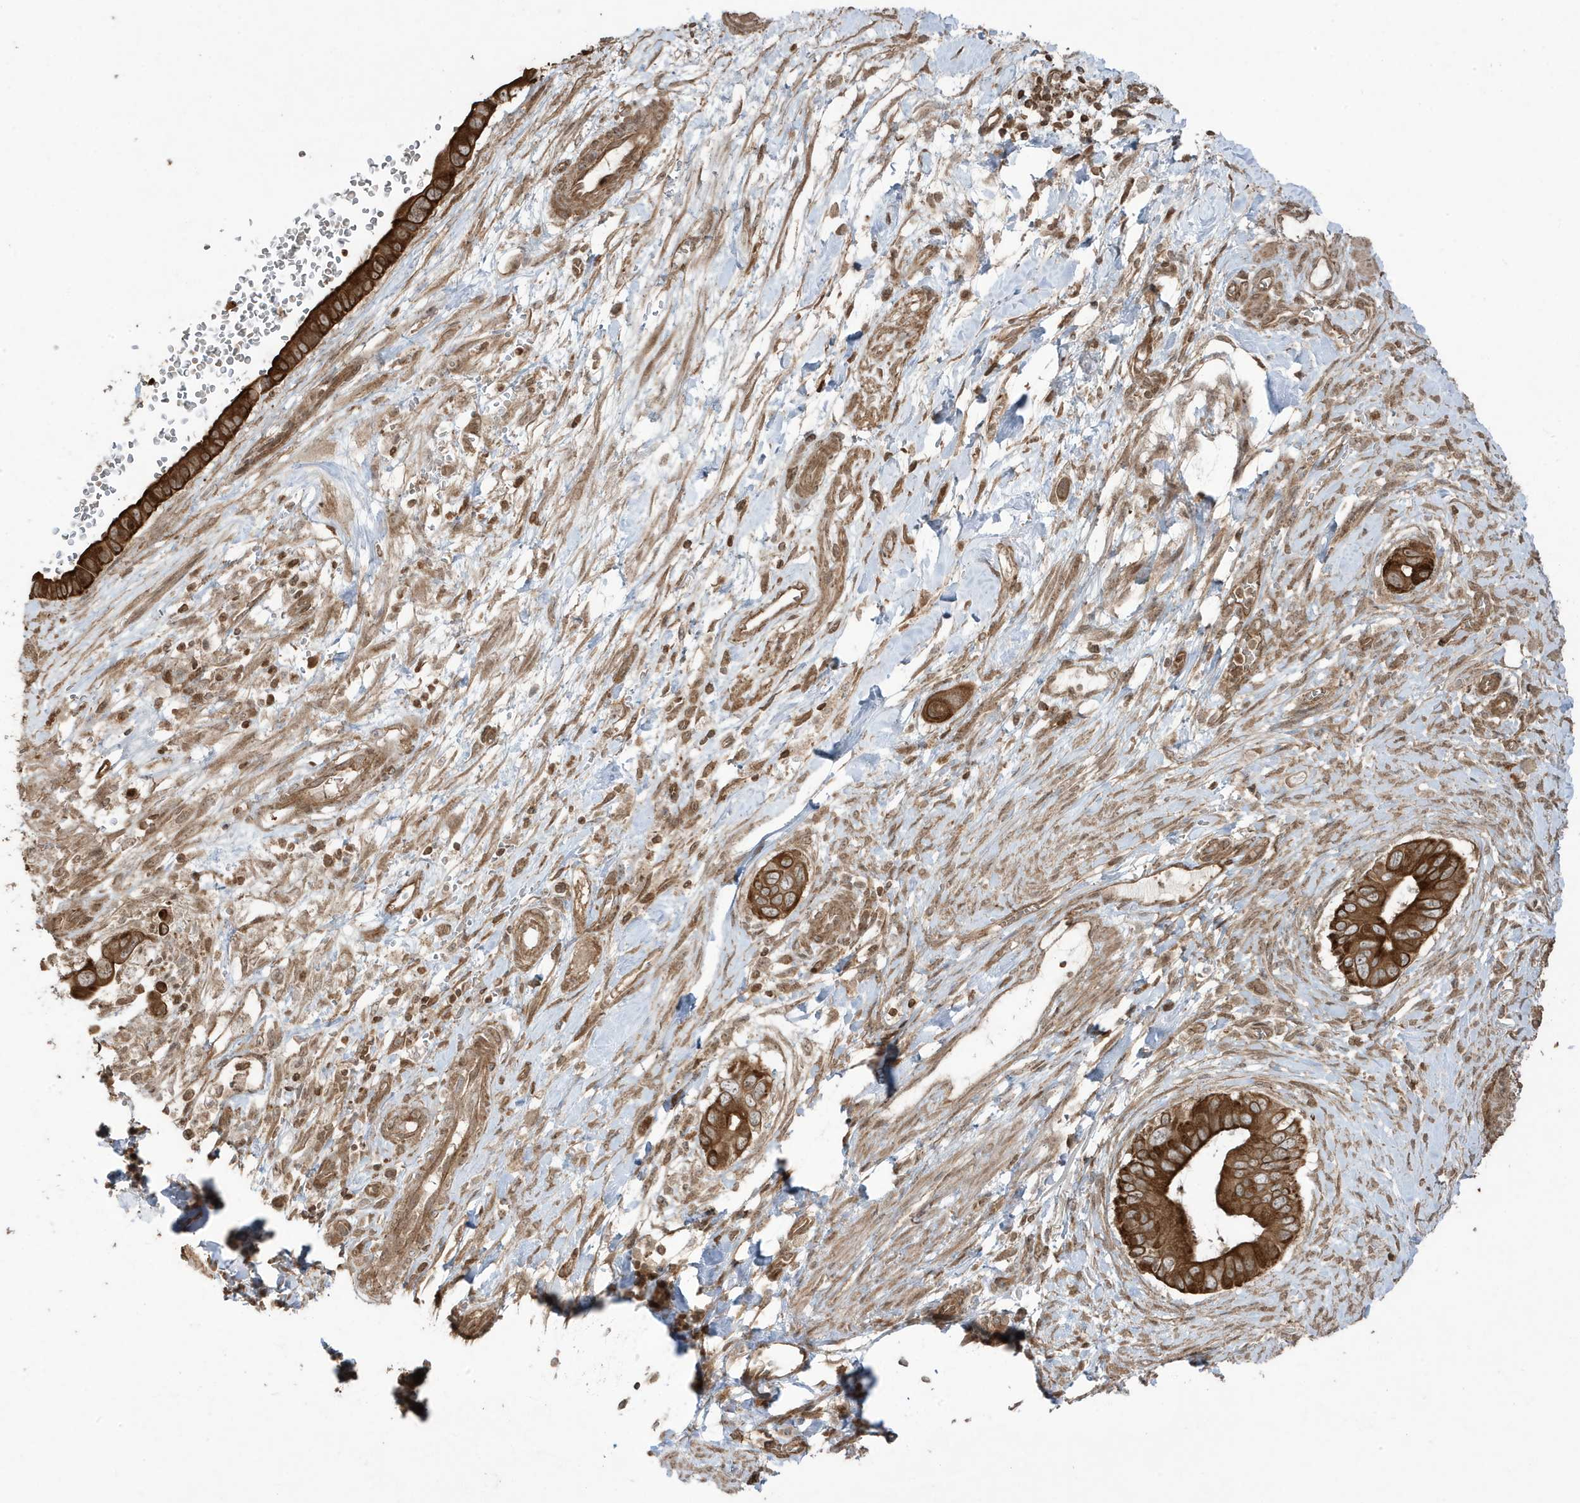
{"staining": {"intensity": "strong", "quantity": ">75%", "location": "cytoplasmic/membranous"}, "tissue": "pancreatic cancer", "cell_type": "Tumor cells", "image_type": "cancer", "snomed": [{"axis": "morphology", "description": "Adenocarcinoma, NOS"}, {"axis": "topography", "description": "Pancreas"}], "caption": "Human pancreatic cancer (adenocarcinoma) stained with a protein marker exhibits strong staining in tumor cells.", "gene": "ASAP1", "patient": {"sex": "male", "age": 68}}